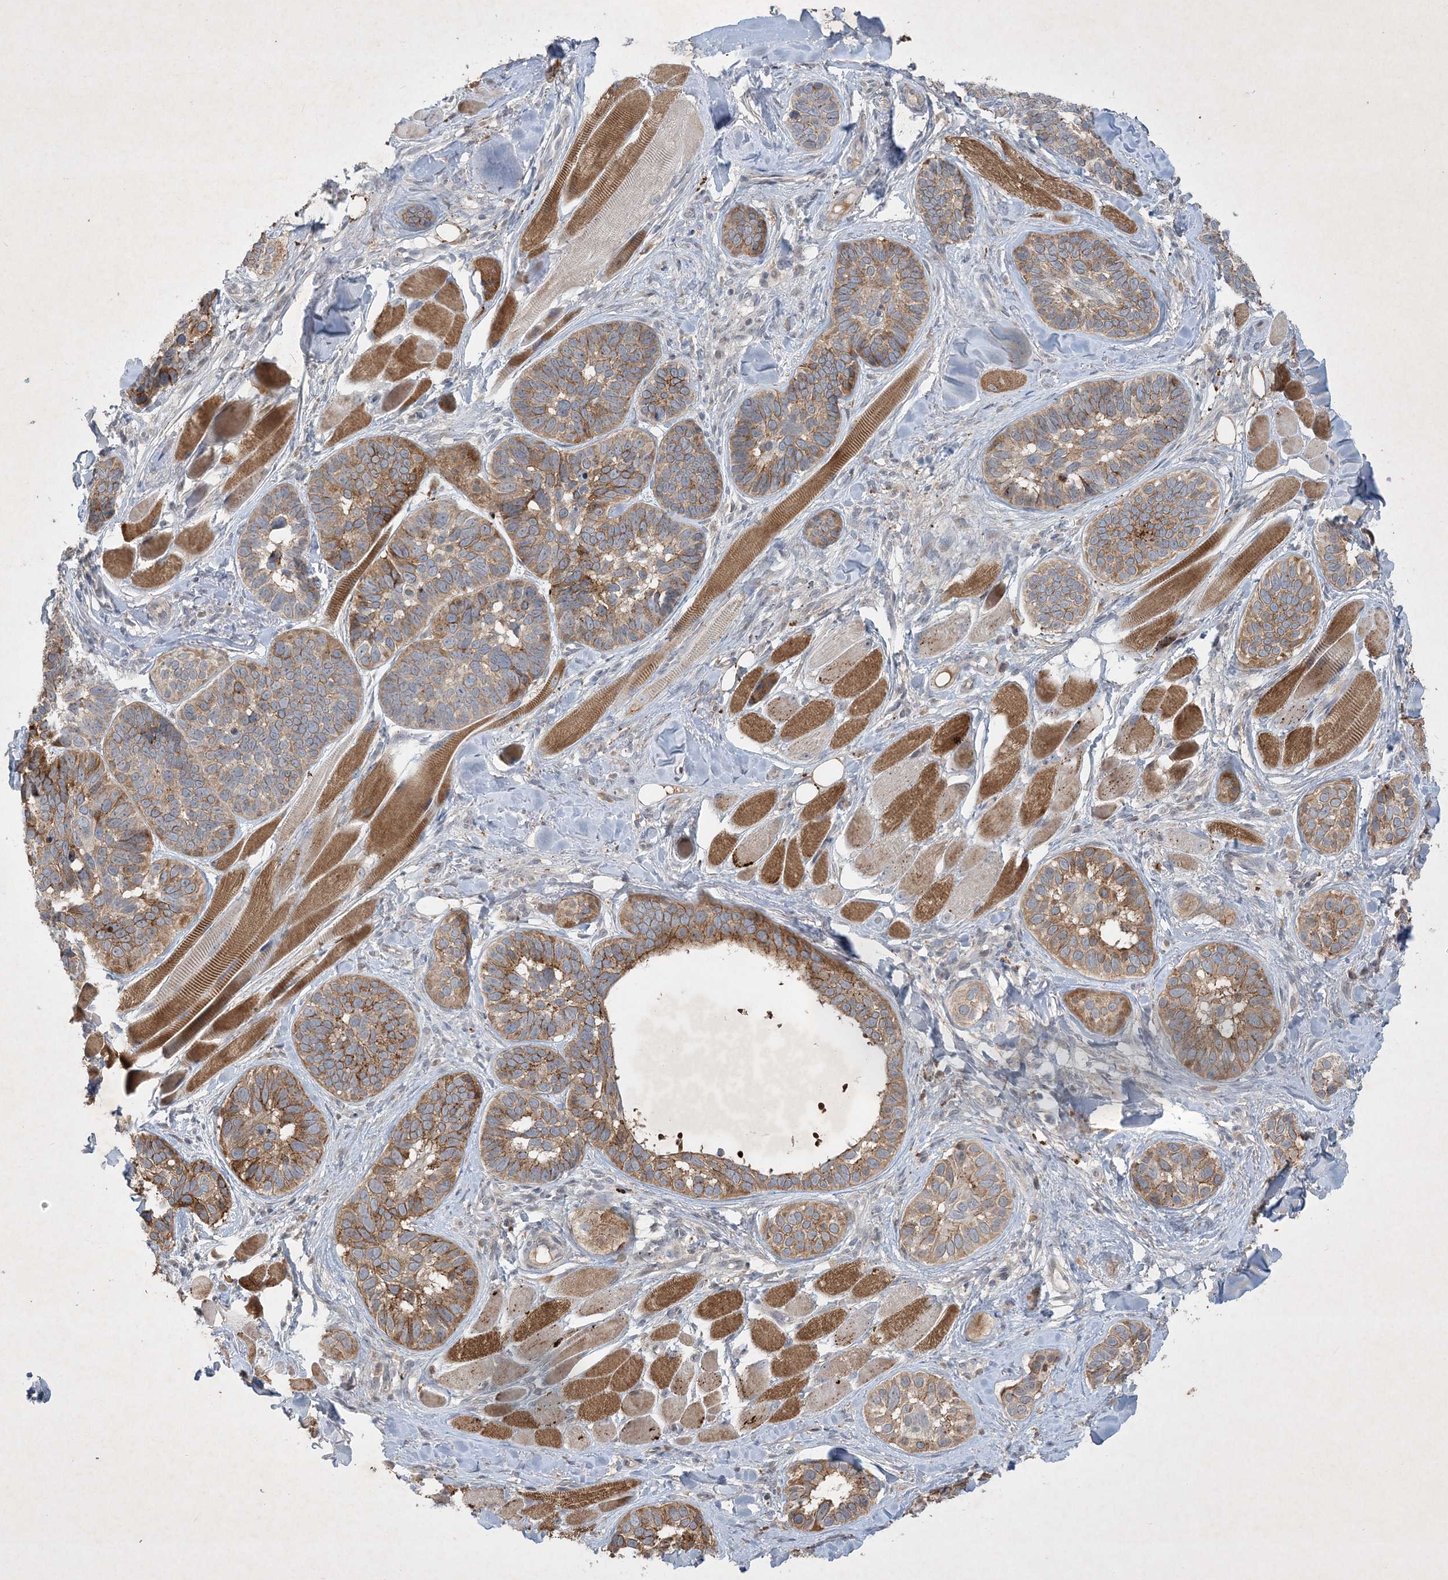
{"staining": {"intensity": "moderate", "quantity": ">75%", "location": "cytoplasmic/membranous"}, "tissue": "skin cancer", "cell_type": "Tumor cells", "image_type": "cancer", "snomed": [{"axis": "morphology", "description": "Basal cell carcinoma"}, {"axis": "topography", "description": "Skin"}], "caption": "Immunohistochemistry (DAB (3,3'-diaminobenzidine)) staining of human skin basal cell carcinoma exhibits moderate cytoplasmic/membranous protein expression in about >75% of tumor cells.", "gene": "THG1L", "patient": {"sex": "male", "age": 62}}